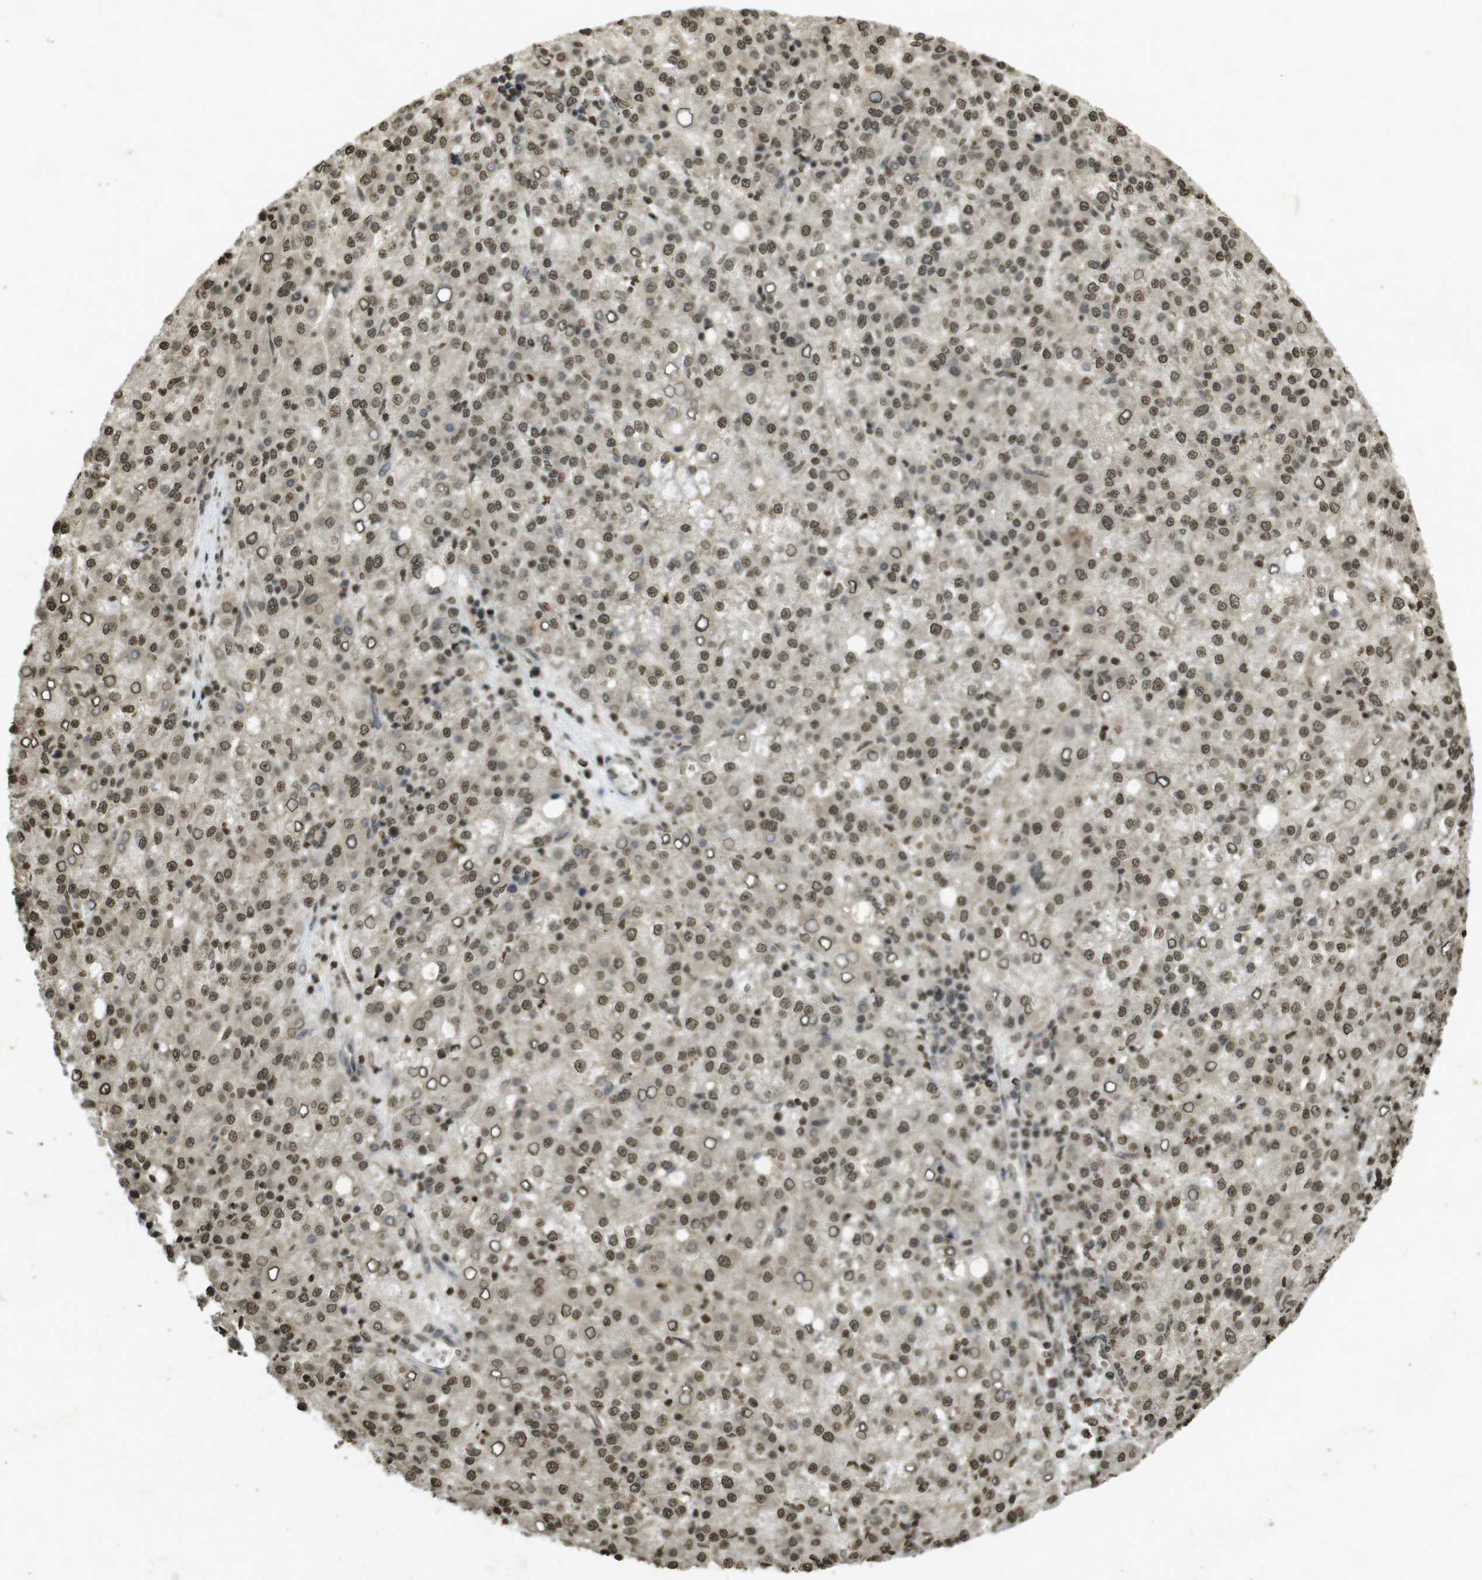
{"staining": {"intensity": "moderate", "quantity": ">75%", "location": "nuclear"}, "tissue": "liver cancer", "cell_type": "Tumor cells", "image_type": "cancer", "snomed": [{"axis": "morphology", "description": "Carcinoma, Hepatocellular, NOS"}, {"axis": "topography", "description": "Liver"}], "caption": "This is a histology image of immunohistochemistry staining of liver cancer, which shows moderate staining in the nuclear of tumor cells.", "gene": "ORC4", "patient": {"sex": "female", "age": 58}}